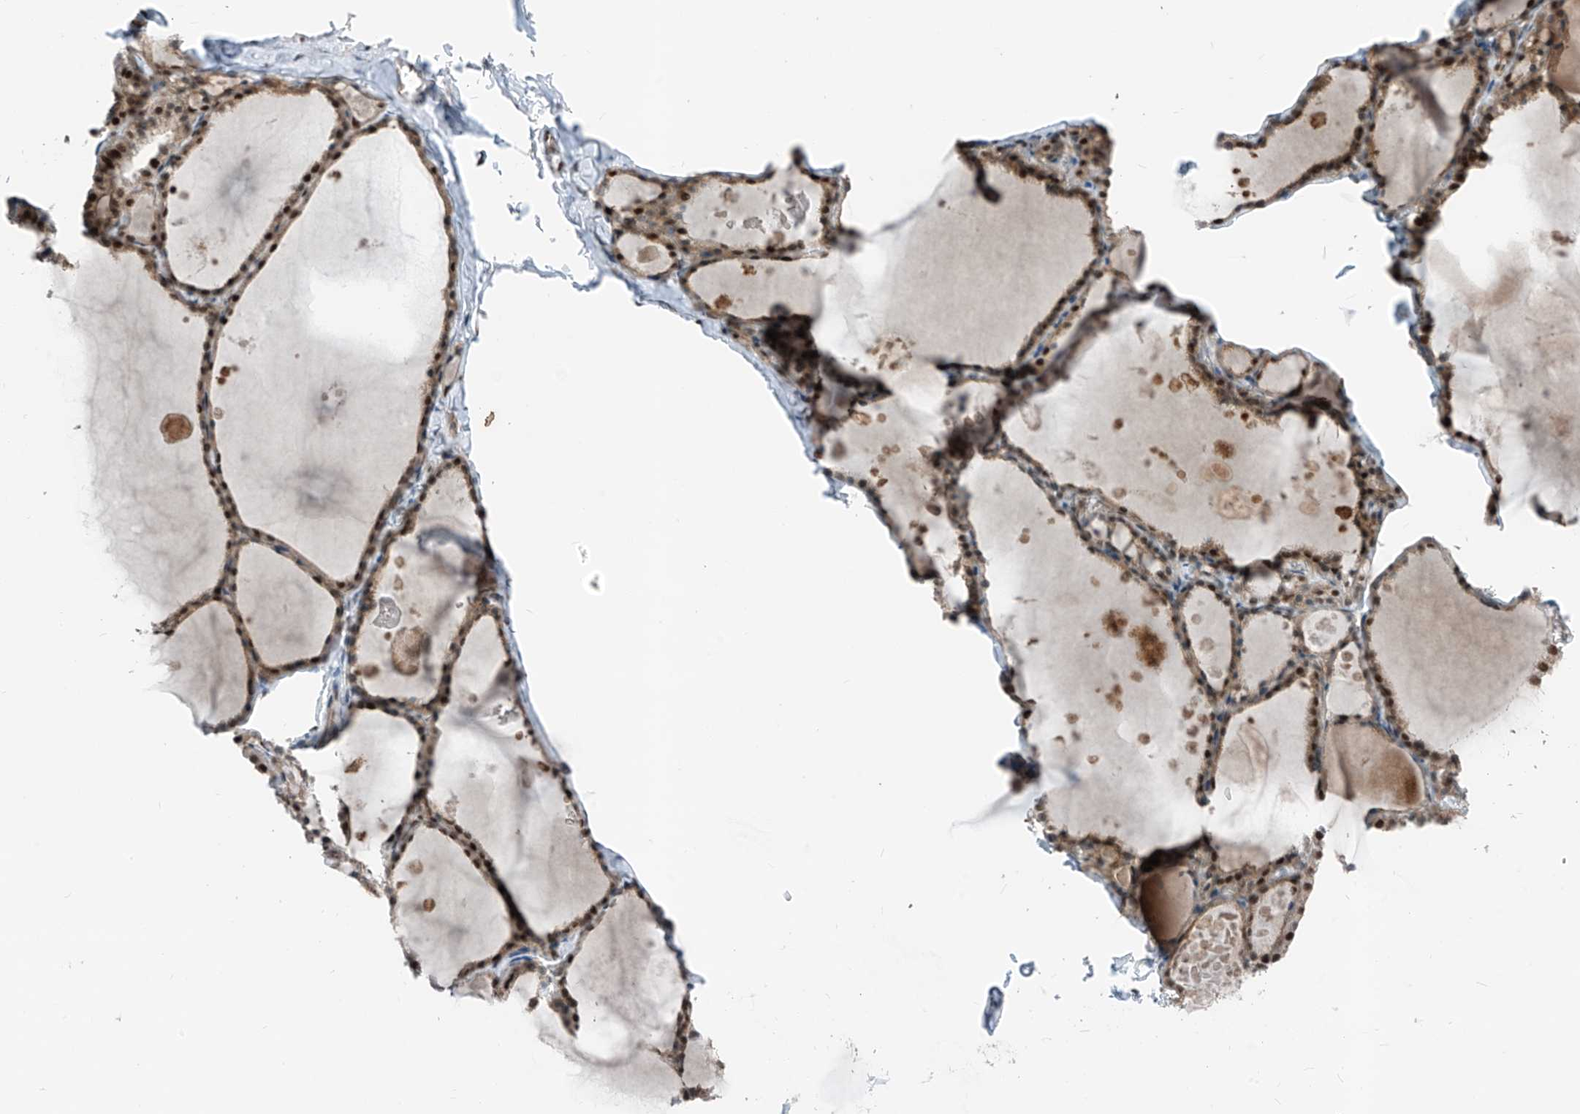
{"staining": {"intensity": "strong", "quantity": ">75%", "location": "nuclear"}, "tissue": "thyroid gland", "cell_type": "Glandular cells", "image_type": "normal", "snomed": [{"axis": "morphology", "description": "Normal tissue, NOS"}, {"axis": "topography", "description": "Thyroid gland"}], "caption": "An image of thyroid gland stained for a protein demonstrates strong nuclear brown staining in glandular cells.", "gene": "RBP7", "patient": {"sex": "male", "age": 56}}